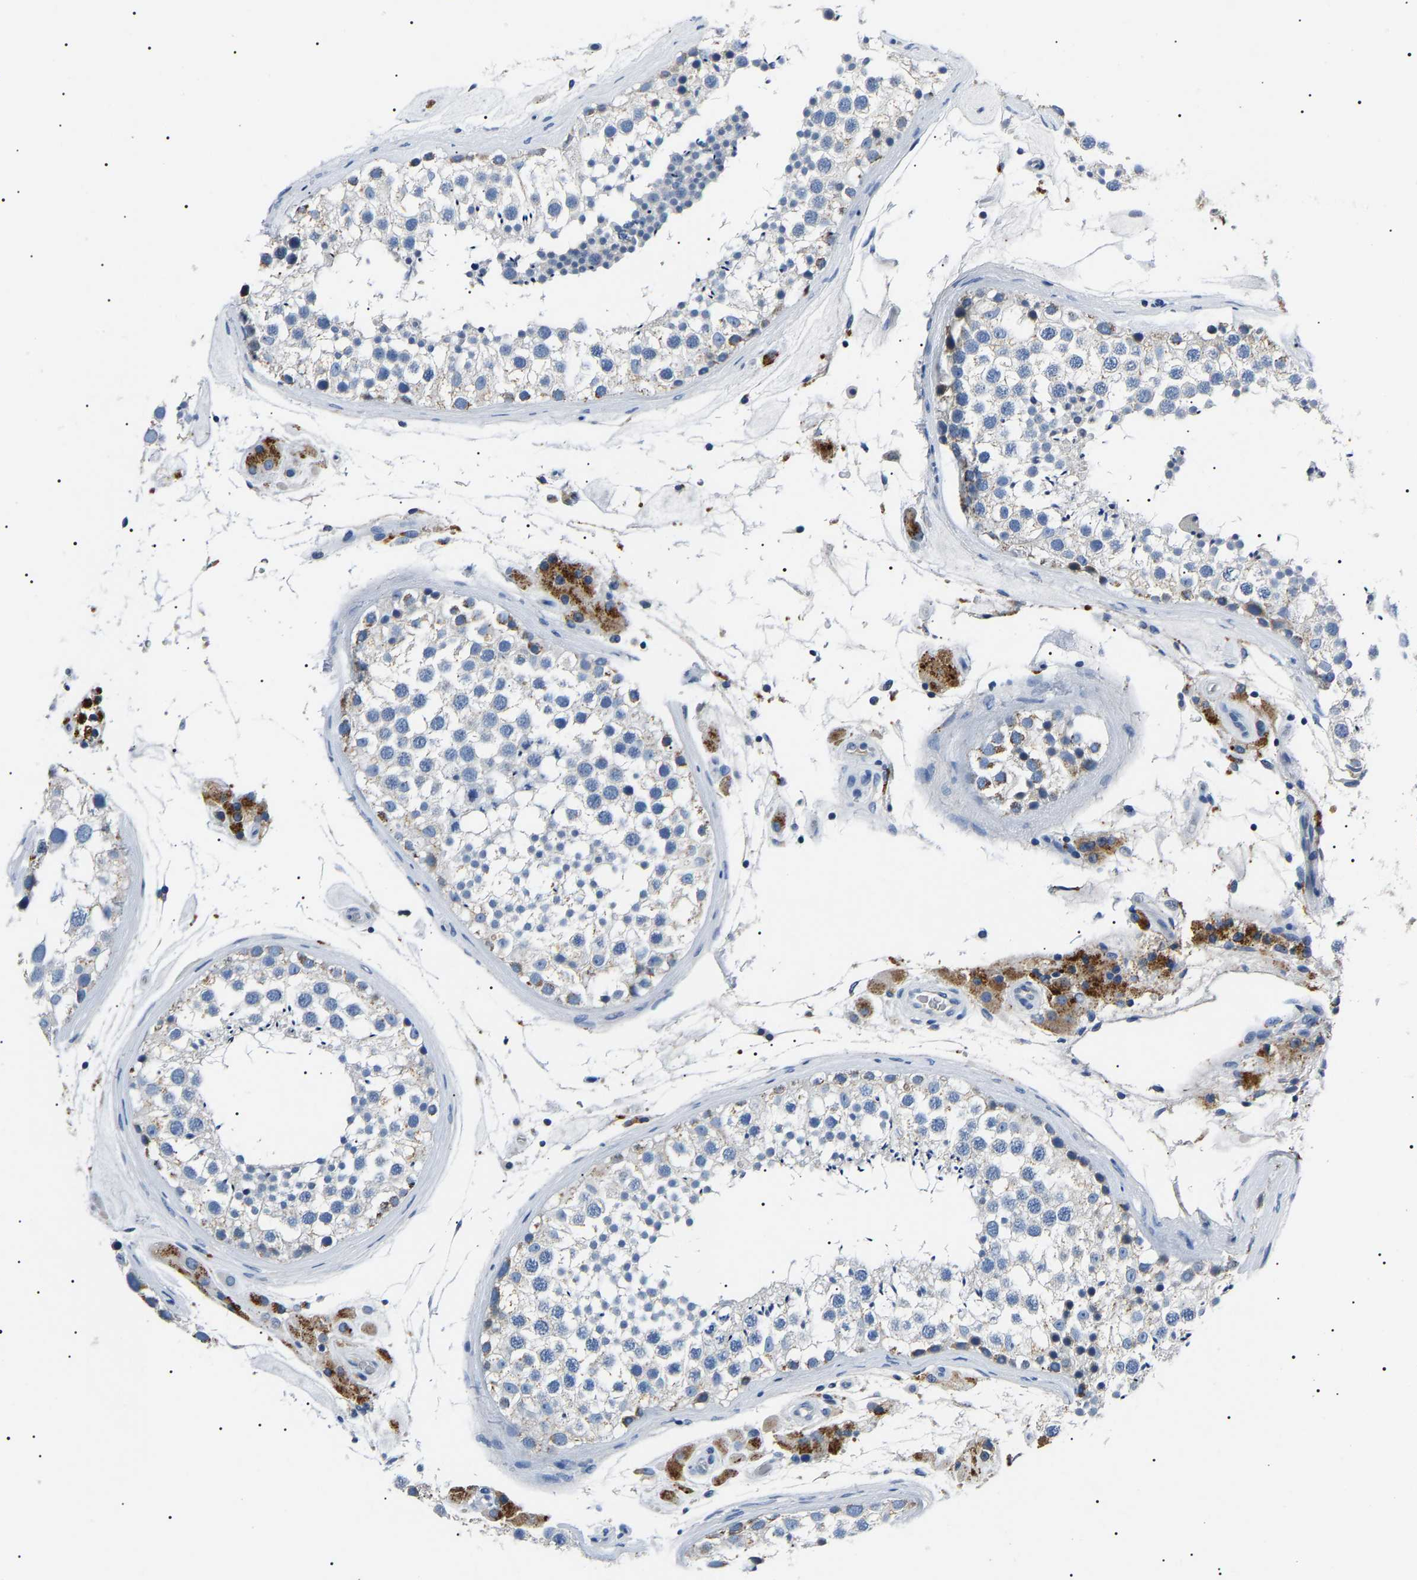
{"staining": {"intensity": "weak", "quantity": "<25%", "location": "cytoplasmic/membranous"}, "tissue": "testis", "cell_type": "Cells in seminiferous ducts", "image_type": "normal", "snomed": [{"axis": "morphology", "description": "Normal tissue, NOS"}, {"axis": "topography", "description": "Testis"}], "caption": "IHC micrograph of benign testis: human testis stained with DAB displays no significant protein expression in cells in seminiferous ducts.", "gene": "KLK15", "patient": {"sex": "male", "age": 46}}